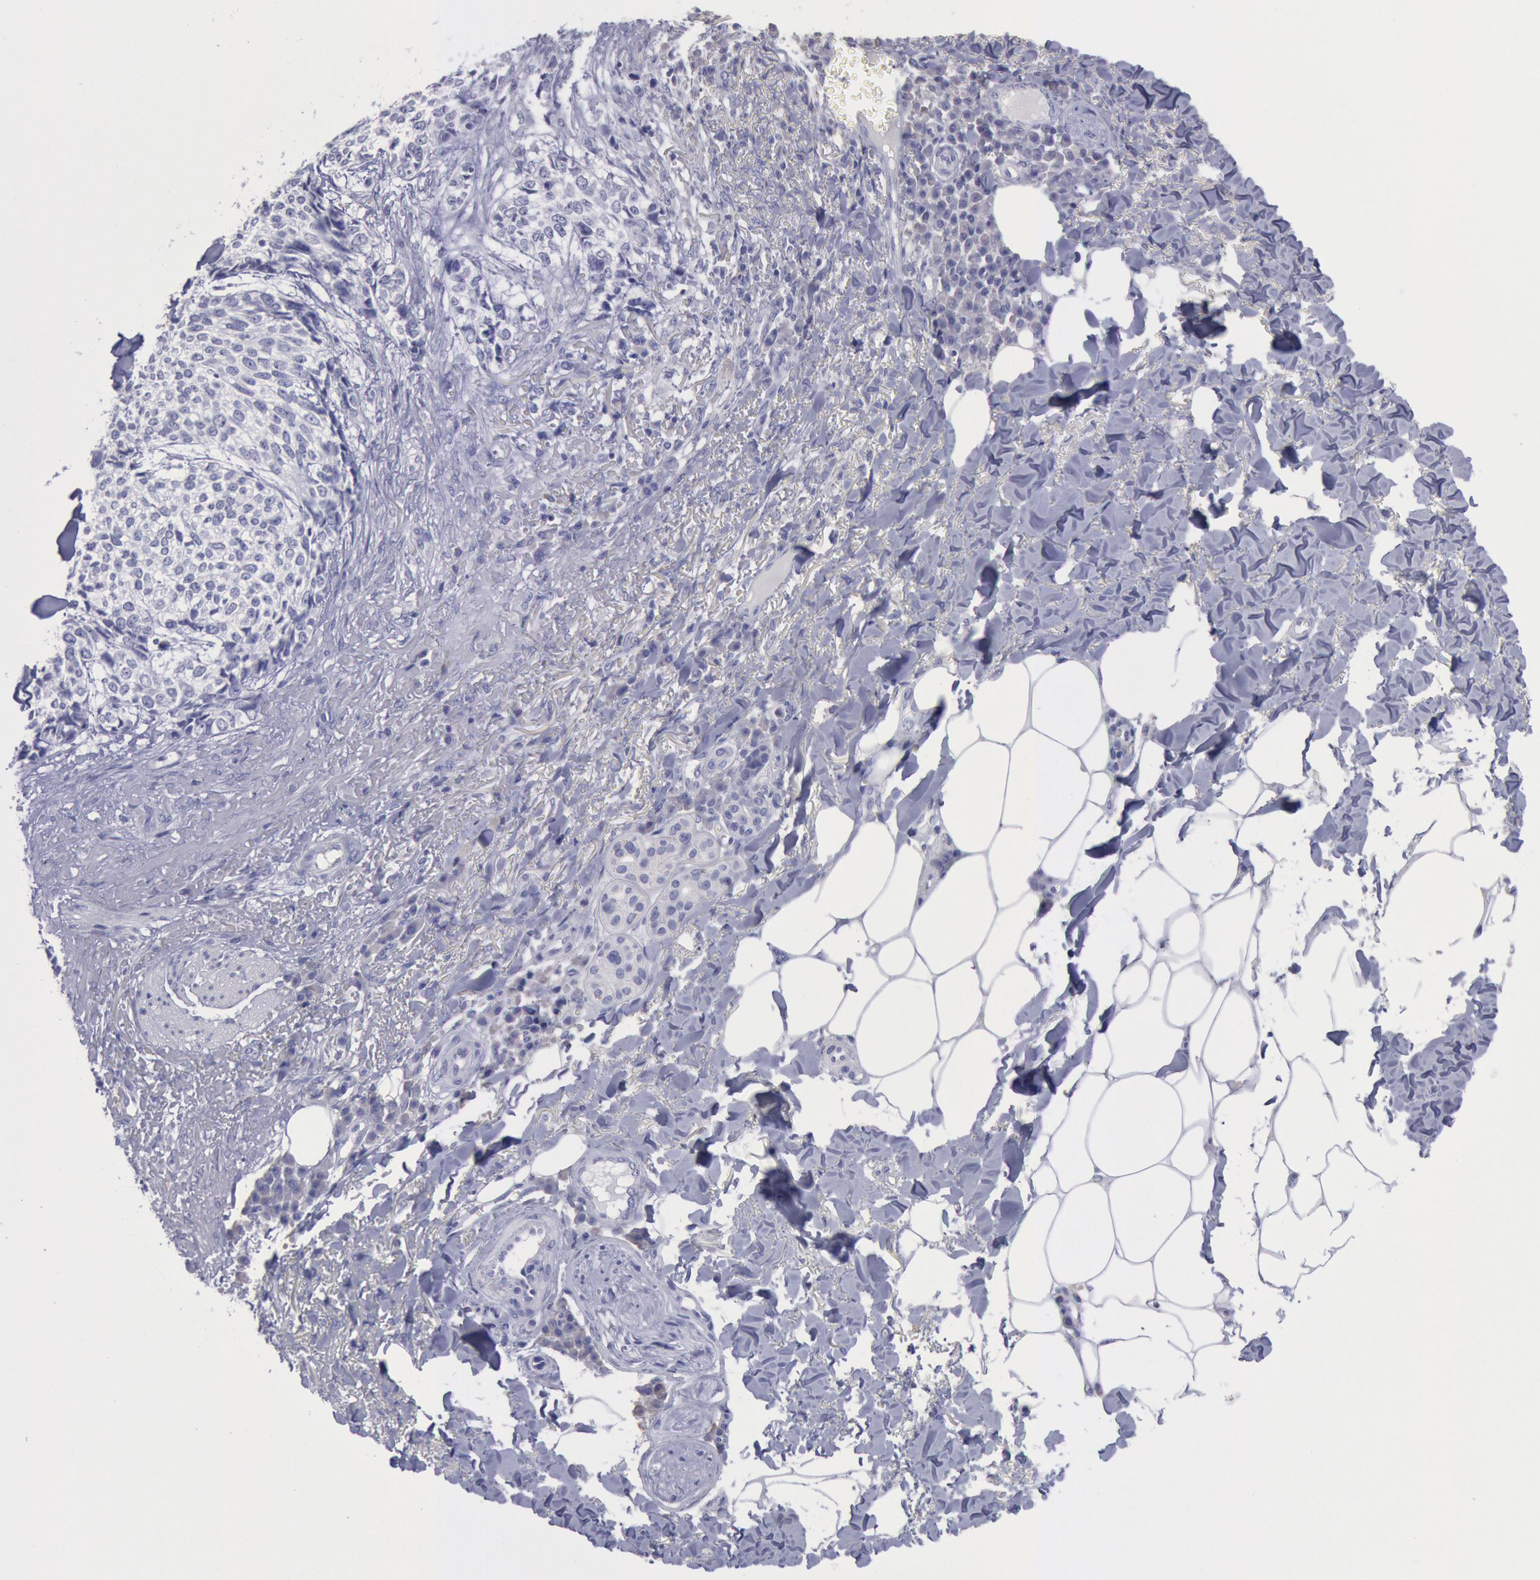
{"staining": {"intensity": "negative", "quantity": "none", "location": "none"}, "tissue": "skin cancer", "cell_type": "Tumor cells", "image_type": "cancer", "snomed": [{"axis": "morphology", "description": "Basal cell carcinoma"}, {"axis": "topography", "description": "Skin"}], "caption": "Tumor cells show no significant protein expression in skin cancer. The staining is performed using DAB (3,3'-diaminobenzidine) brown chromogen with nuclei counter-stained in using hematoxylin.", "gene": "MYH7", "patient": {"sex": "female", "age": 89}}